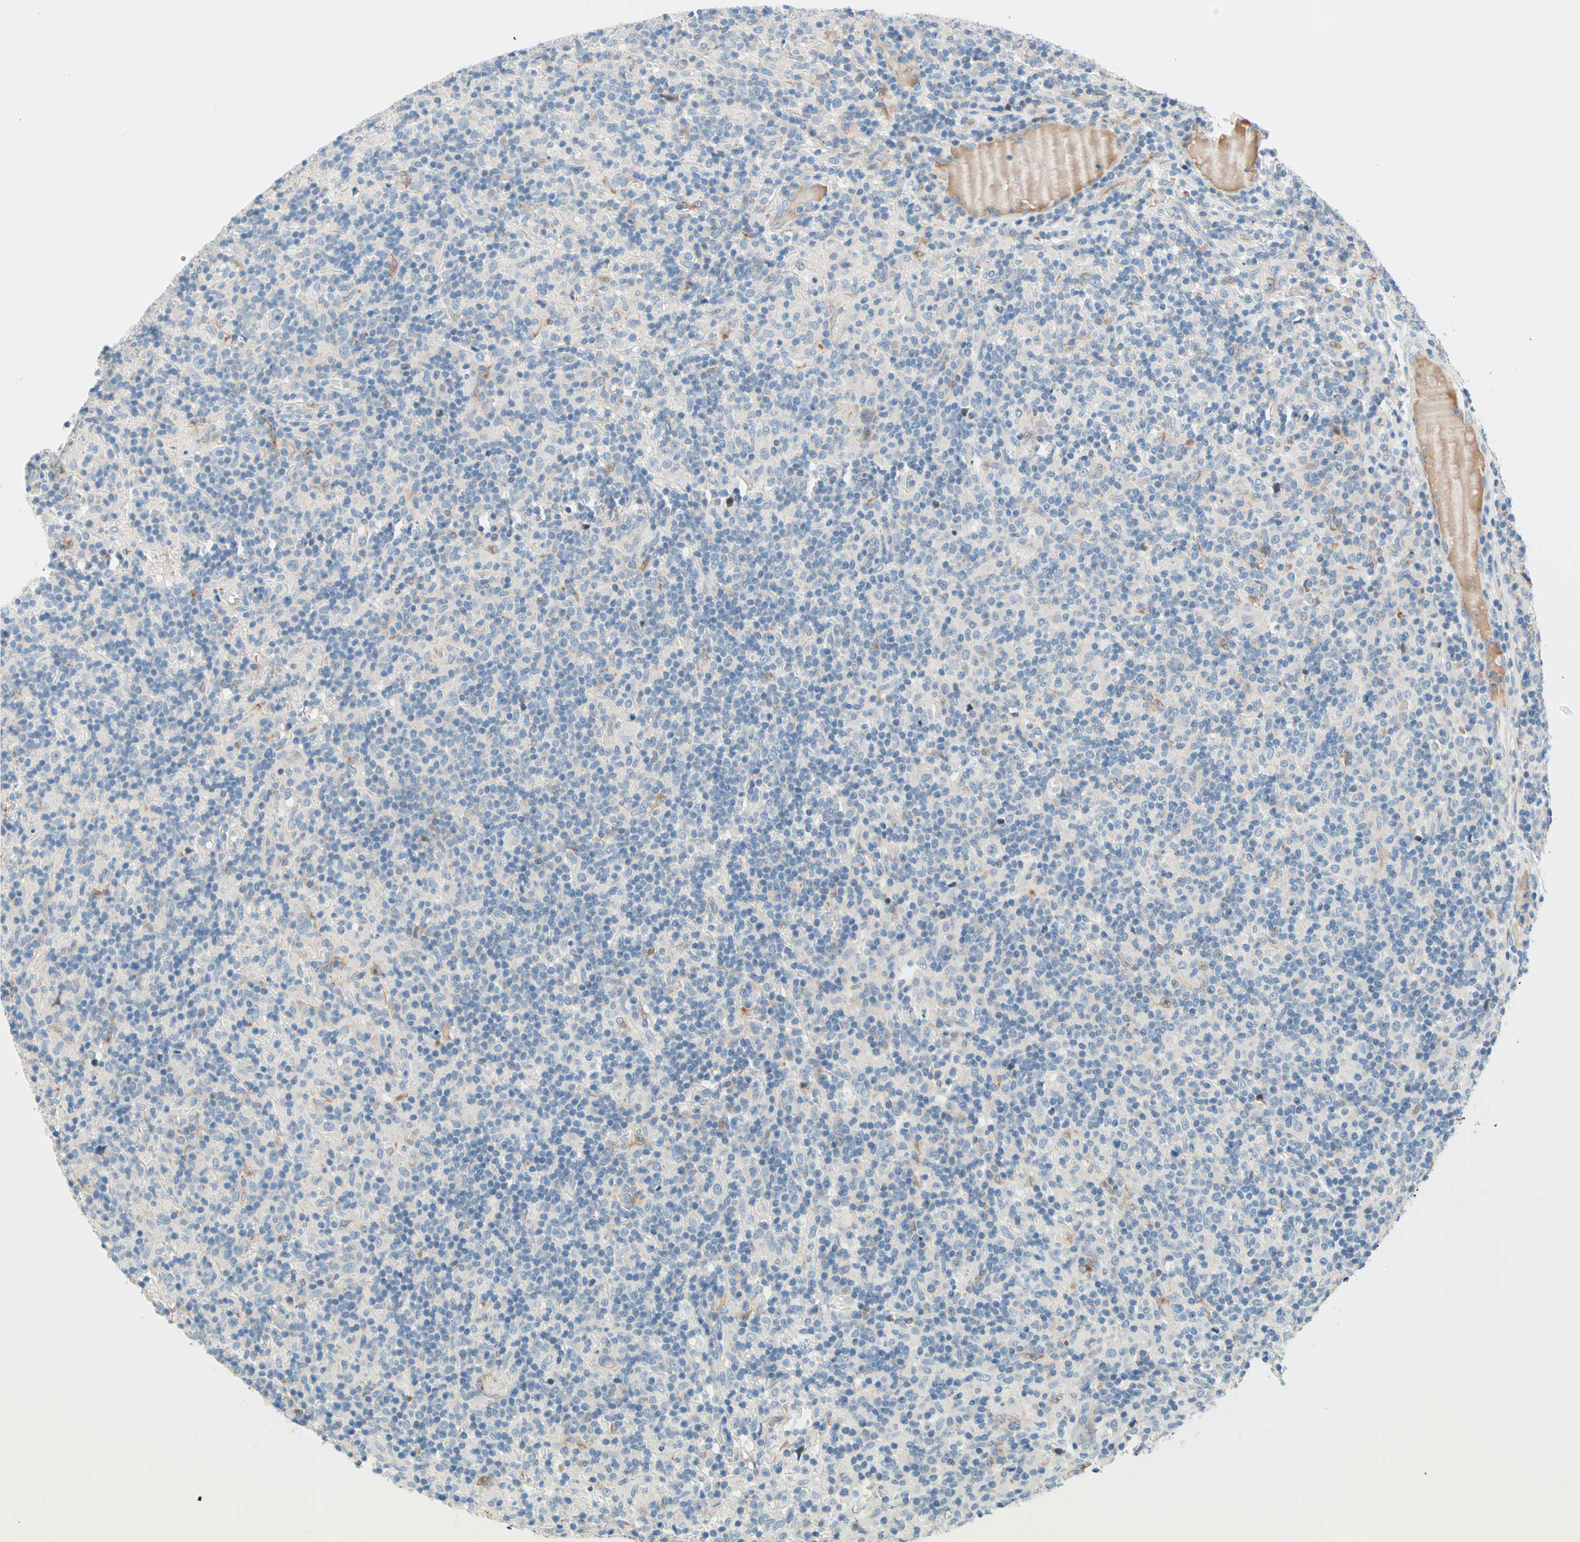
{"staining": {"intensity": "negative", "quantity": "none", "location": "none"}, "tissue": "lymphoma", "cell_type": "Tumor cells", "image_type": "cancer", "snomed": [{"axis": "morphology", "description": "Hodgkin's disease, NOS"}, {"axis": "topography", "description": "Lymph node"}], "caption": "The photomicrograph shows no significant staining in tumor cells of Hodgkin's disease.", "gene": "TMEM163", "patient": {"sex": "male", "age": 70}}